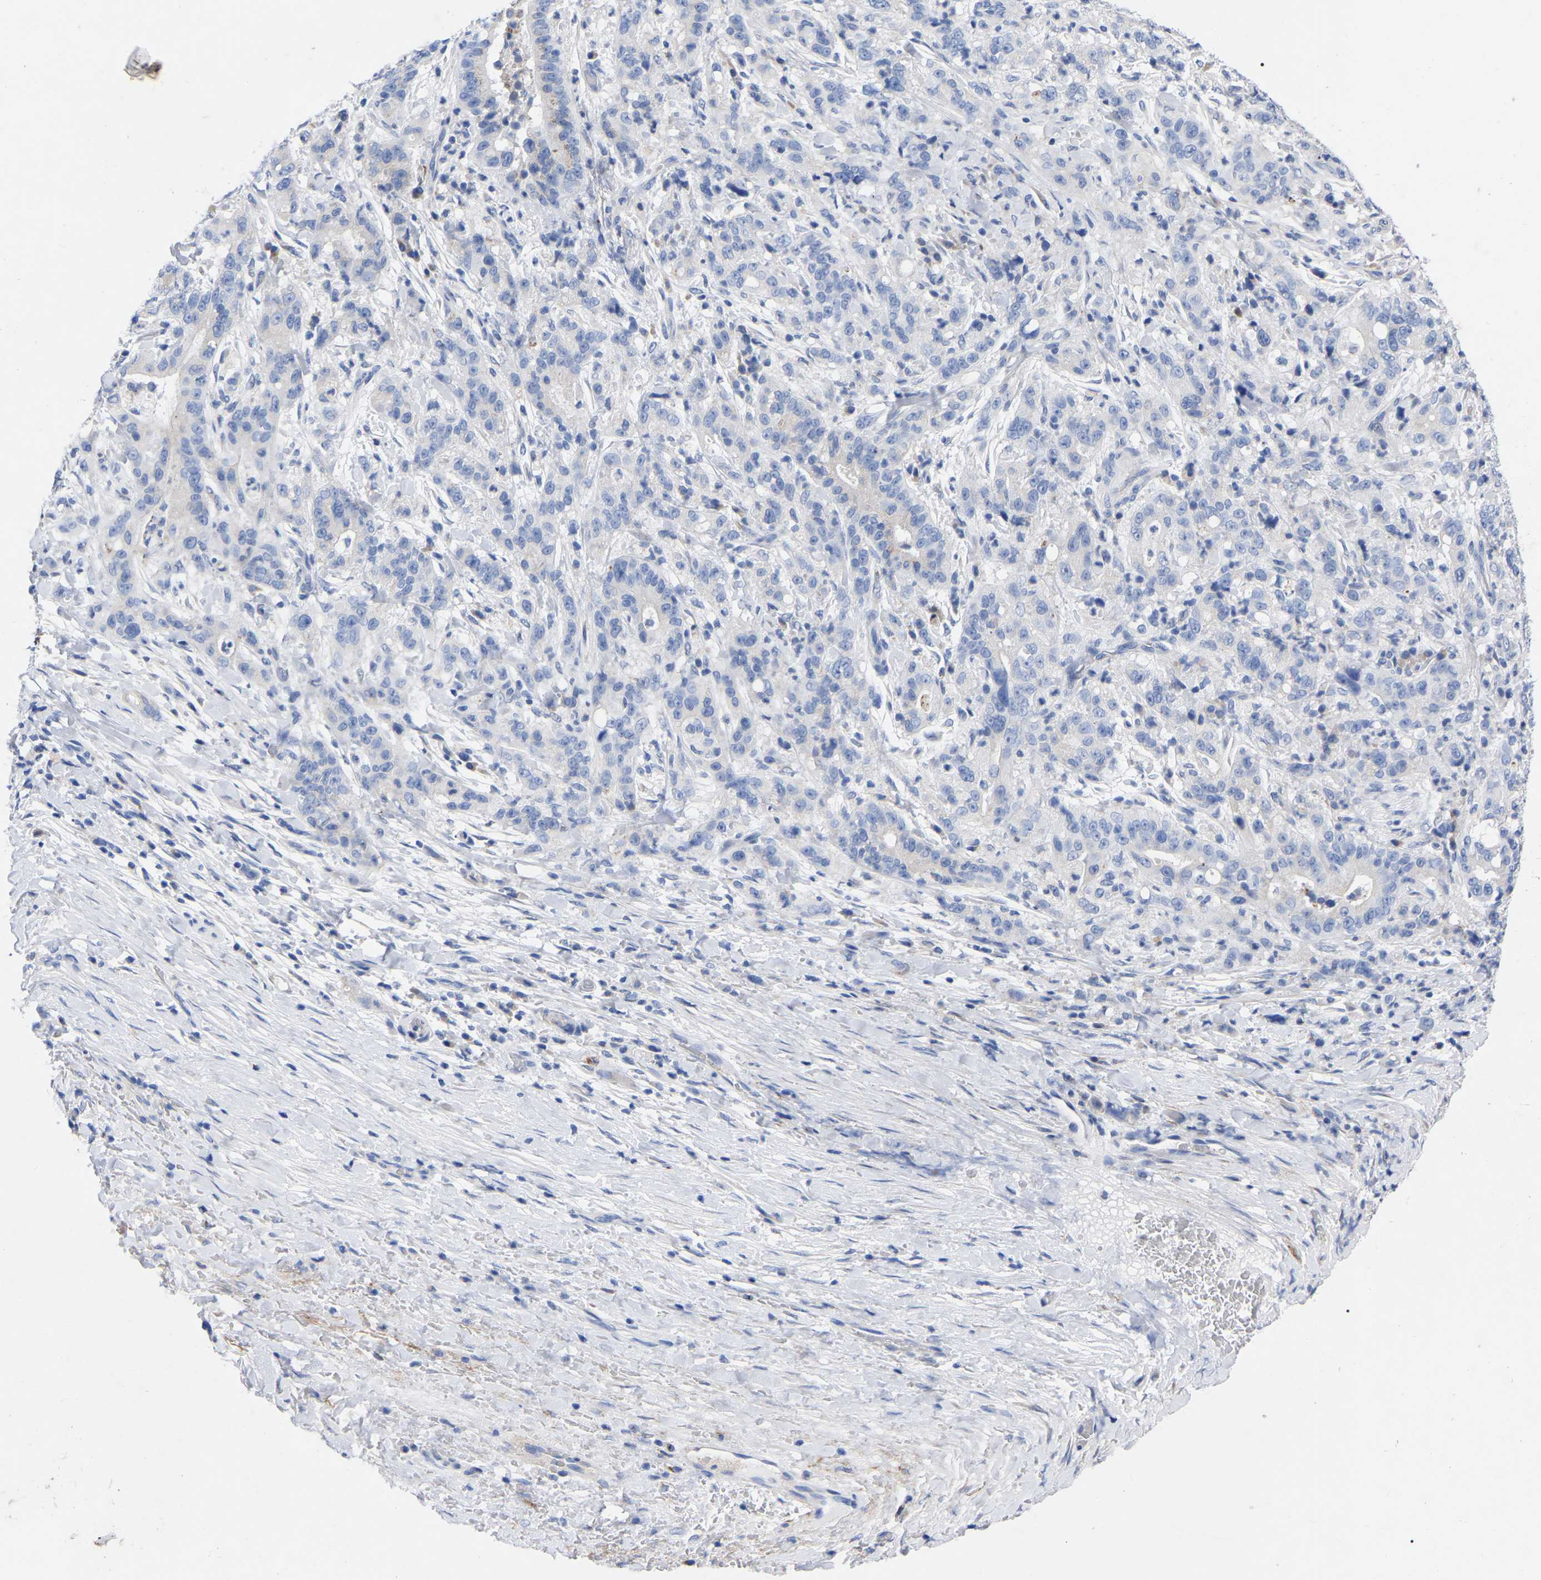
{"staining": {"intensity": "negative", "quantity": "none", "location": "none"}, "tissue": "liver cancer", "cell_type": "Tumor cells", "image_type": "cancer", "snomed": [{"axis": "morphology", "description": "Cholangiocarcinoma"}, {"axis": "topography", "description": "Liver"}], "caption": "This is an immunohistochemistry histopathology image of liver cancer (cholangiocarcinoma). There is no positivity in tumor cells.", "gene": "STRIP2", "patient": {"sex": "female", "age": 38}}